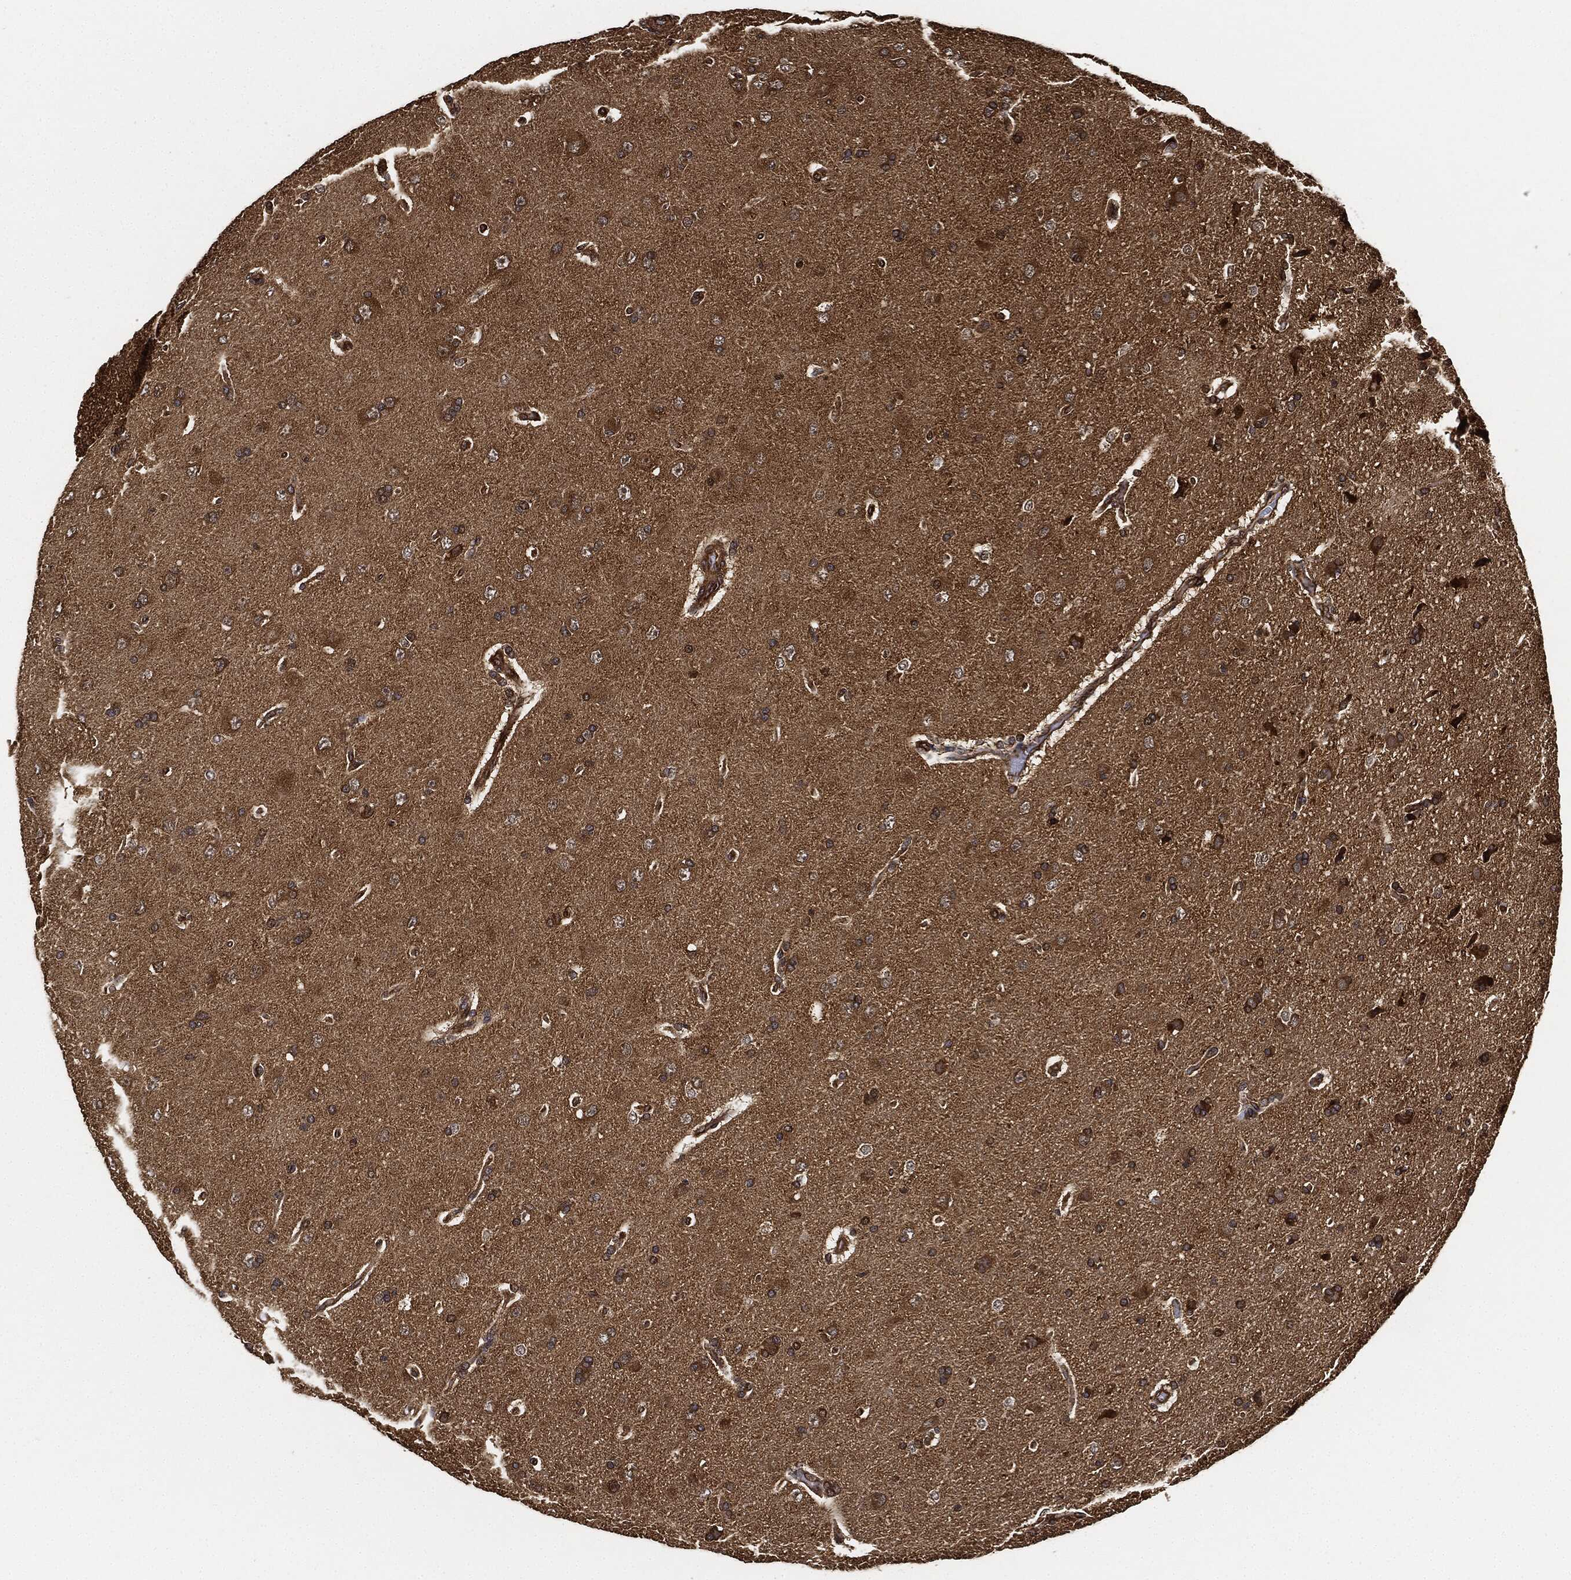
{"staining": {"intensity": "moderate", "quantity": ">75%", "location": "cytoplasmic/membranous"}, "tissue": "glioma", "cell_type": "Tumor cells", "image_type": "cancer", "snomed": [{"axis": "morphology", "description": "Glioma, malignant, NOS"}, {"axis": "topography", "description": "Cerebral cortex"}], "caption": "Protein staining exhibits moderate cytoplasmic/membranous positivity in about >75% of tumor cells in glioma (malignant).", "gene": "CEP290", "patient": {"sex": "male", "age": 58}}